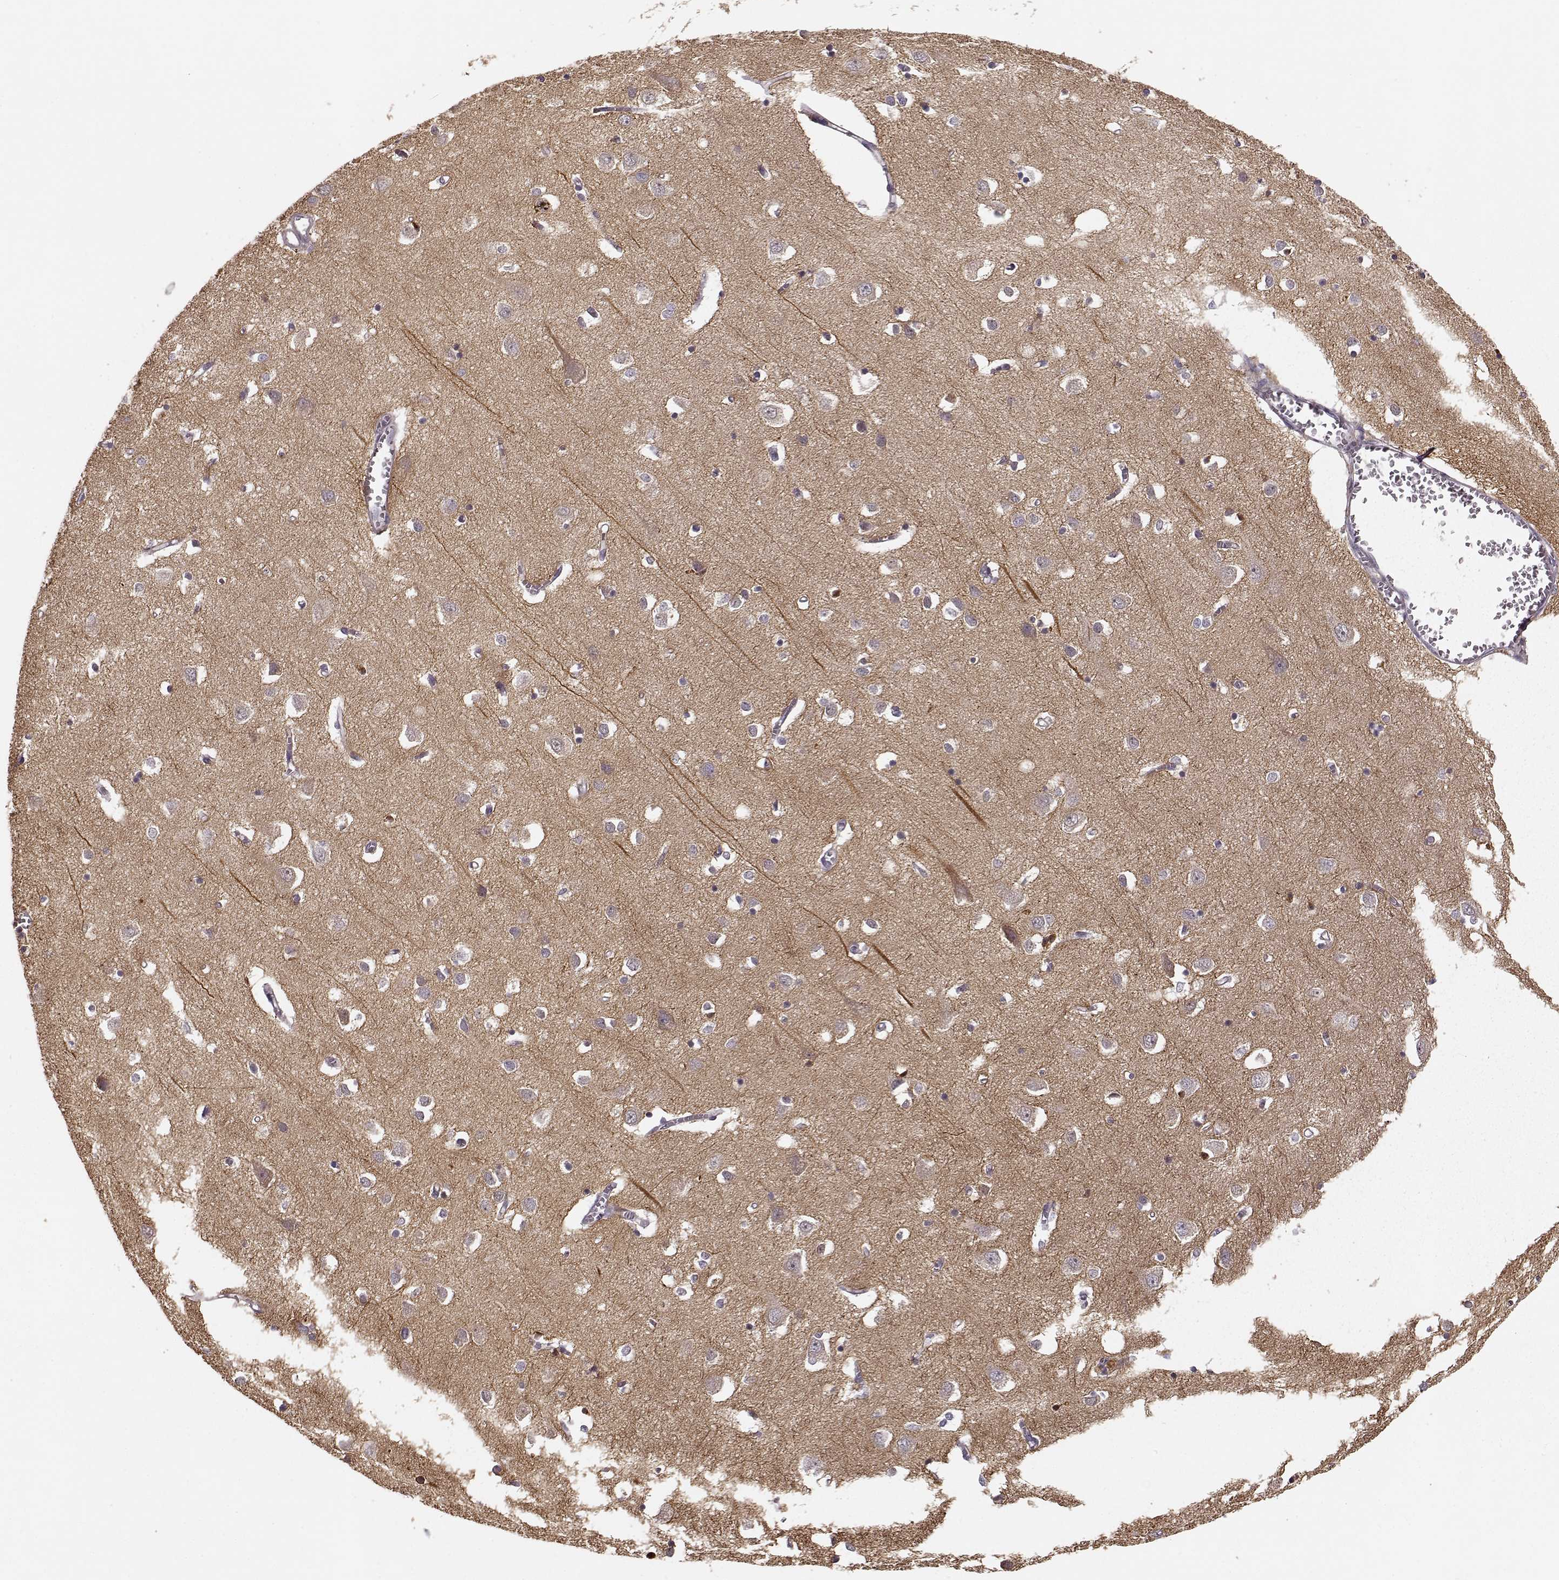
{"staining": {"intensity": "negative", "quantity": "none", "location": "none"}, "tissue": "cerebral cortex", "cell_type": "Endothelial cells", "image_type": "normal", "snomed": [{"axis": "morphology", "description": "Normal tissue, NOS"}, {"axis": "topography", "description": "Cerebral cortex"}], "caption": "Histopathology image shows no significant protein staining in endothelial cells of normal cerebral cortex.", "gene": "MTR", "patient": {"sex": "male", "age": 70}}